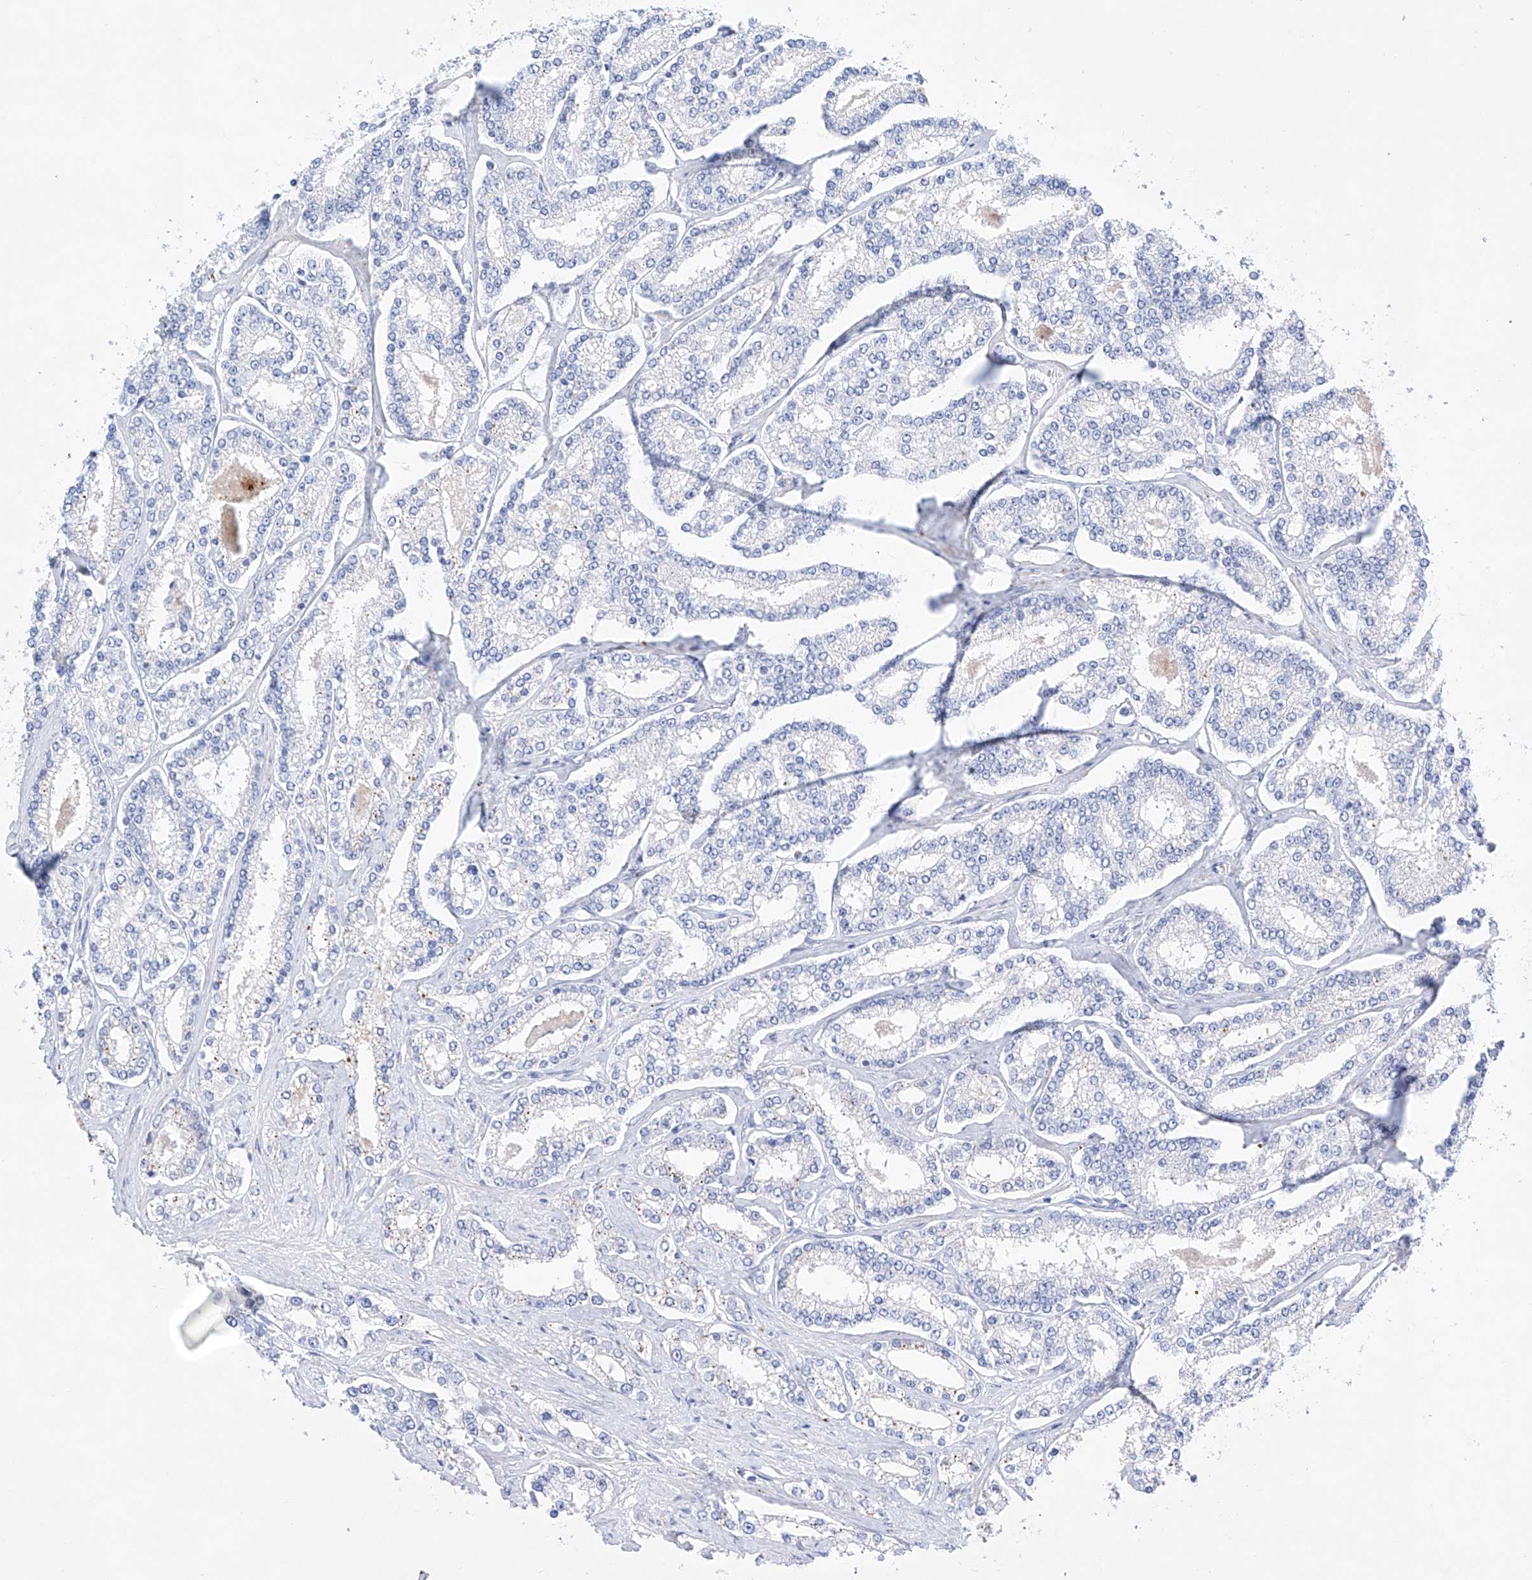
{"staining": {"intensity": "negative", "quantity": "none", "location": "none"}, "tissue": "prostate cancer", "cell_type": "Tumor cells", "image_type": "cancer", "snomed": [{"axis": "morphology", "description": "Normal tissue, NOS"}, {"axis": "morphology", "description": "Adenocarcinoma, High grade"}, {"axis": "topography", "description": "Prostate"}], "caption": "Image shows no significant protein positivity in tumor cells of prostate adenocarcinoma (high-grade).", "gene": "LURAP1", "patient": {"sex": "male", "age": 83}}